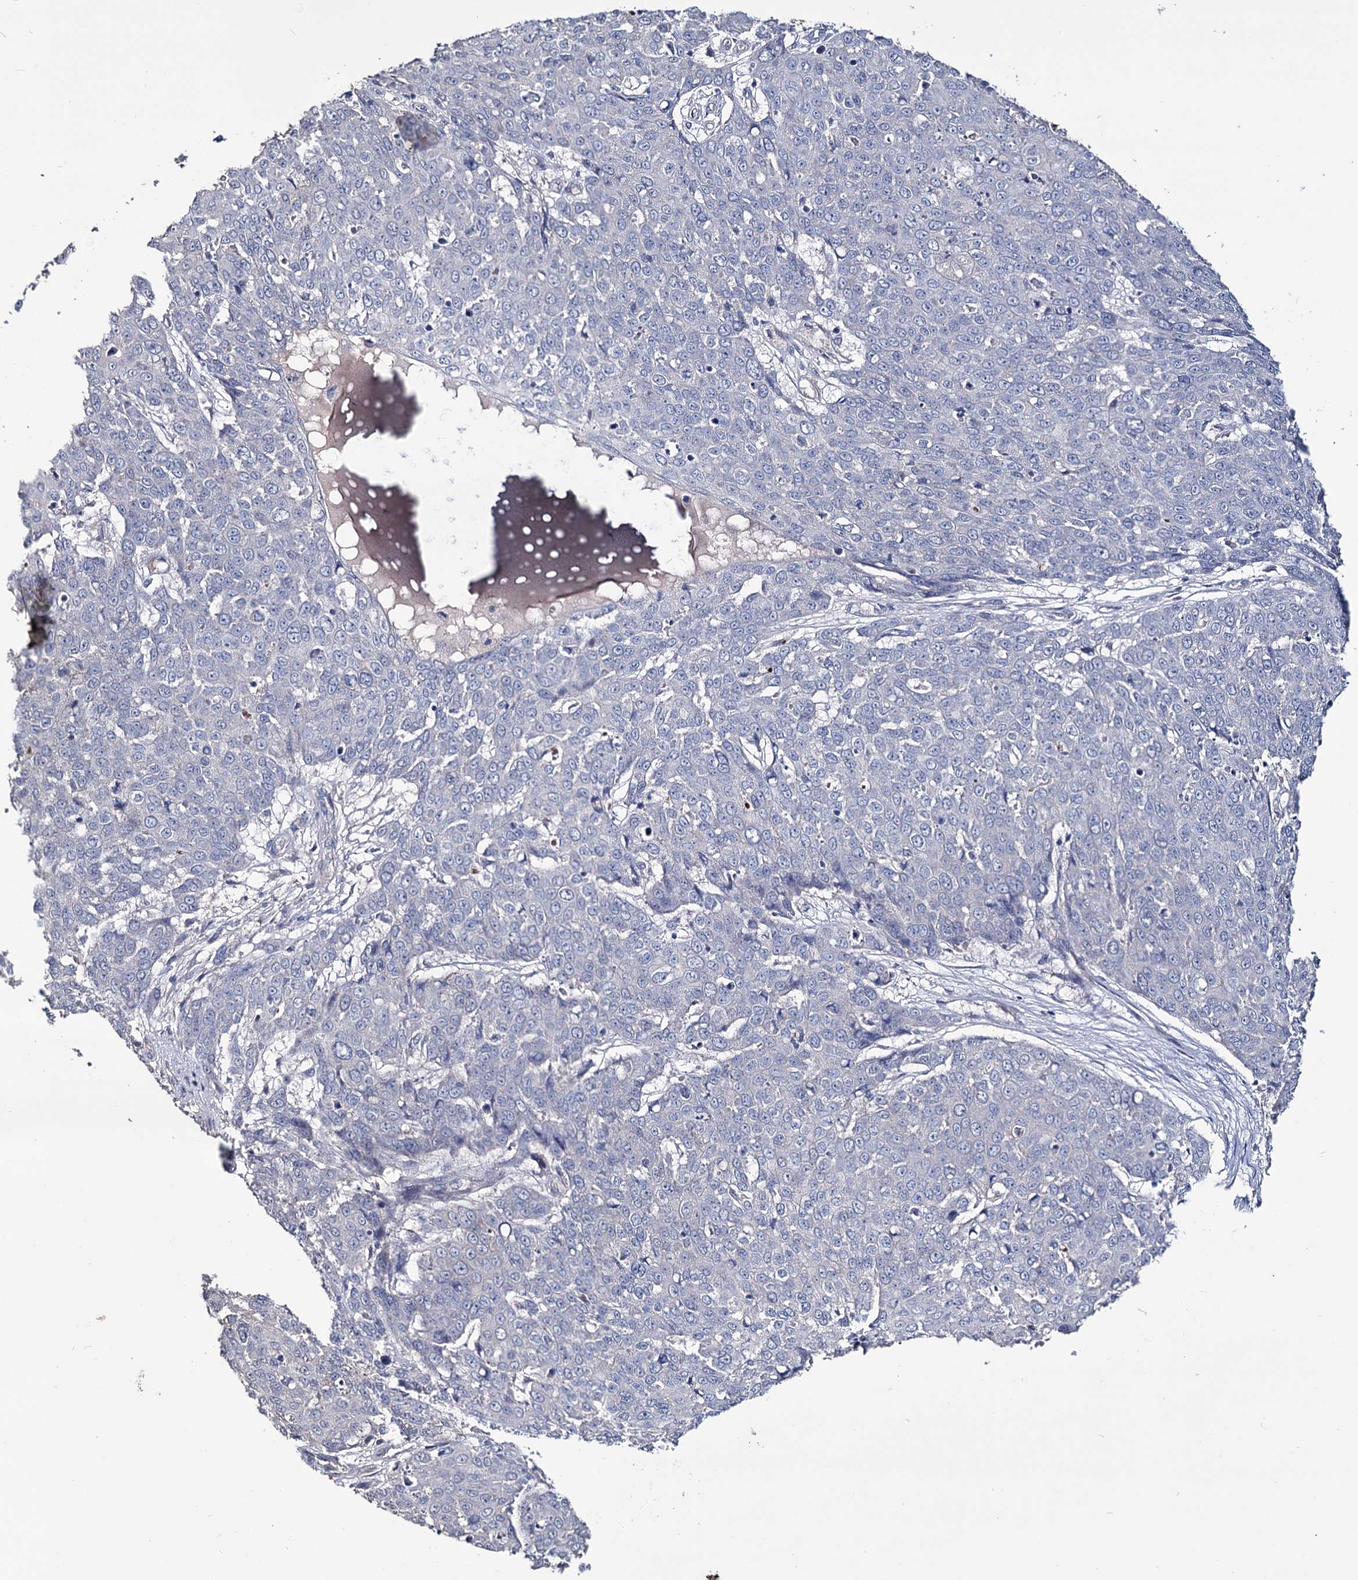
{"staining": {"intensity": "negative", "quantity": "none", "location": "none"}, "tissue": "skin cancer", "cell_type": "Tumor cells", "image_type": "cancer", "snomed": [{"axis": "morphology", "description": "Squamous cell carcinoma, NOS"}, {"axis": "topography", "description": "Skin"}], "caption": "High magnification brightfield microscopy of skin squamous cell carcinoma stained with DAB (3,3'-diaminobenzidine) (brown) and counterstained with hematoxylin (blue): tumor cells show no significant staining.", "gene": "EPB41L5", "patient": {"sex": "male", "age": 71}}